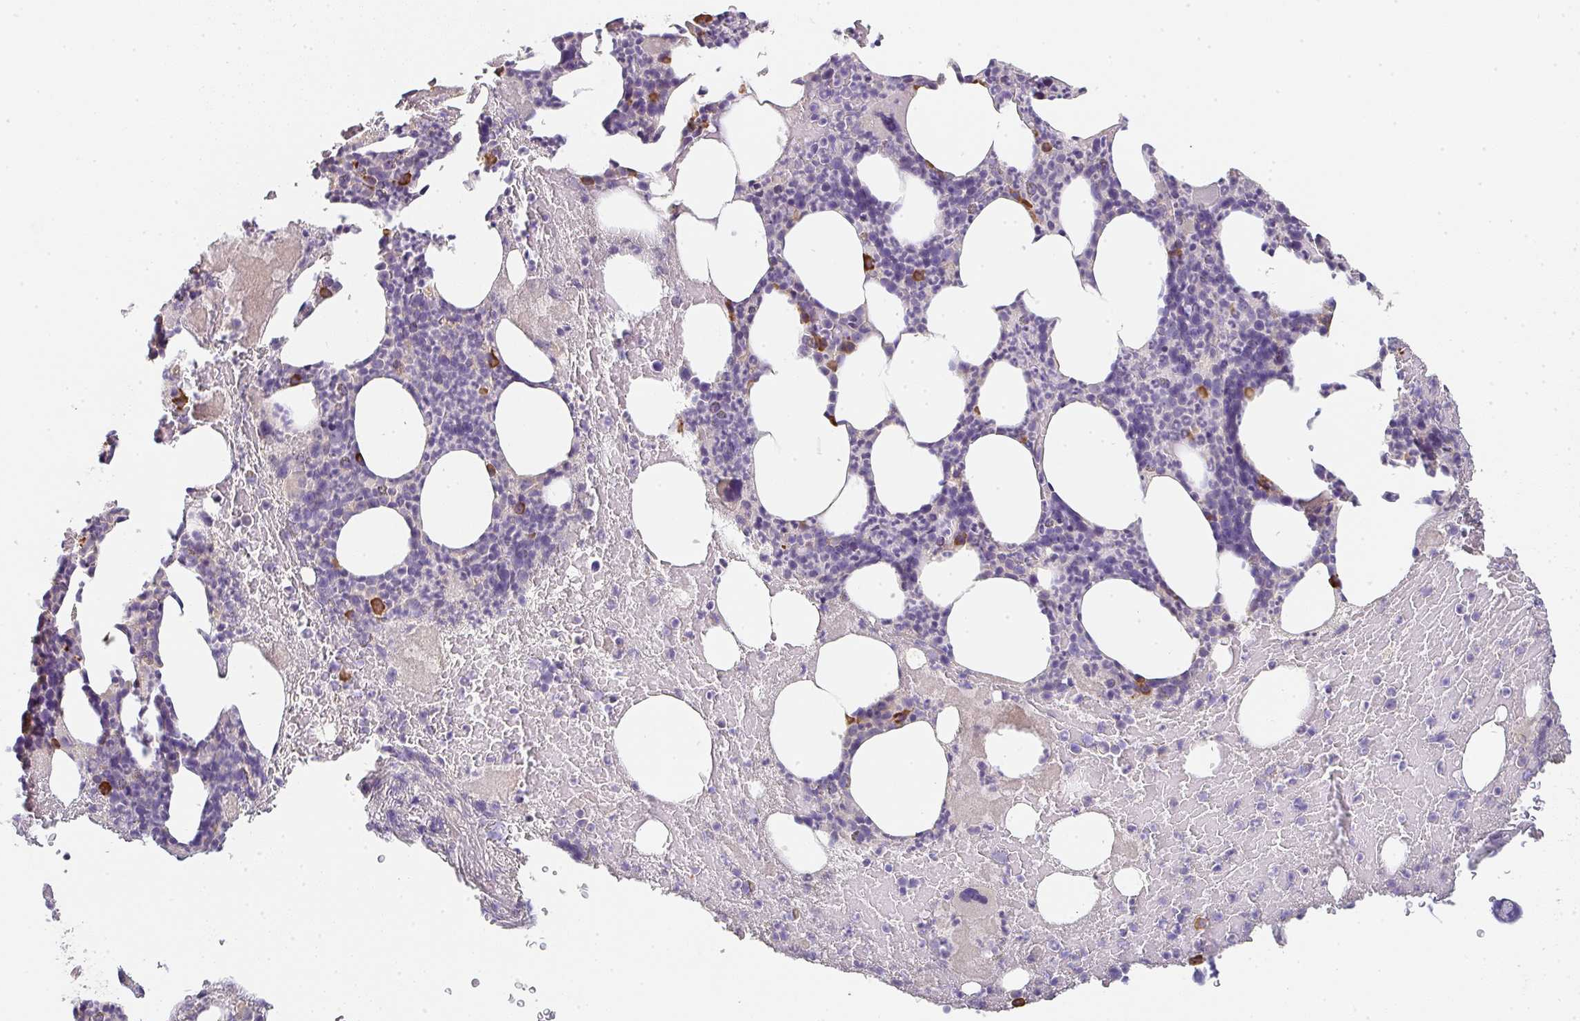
{"staining": {"intensity": "strong", "quantity": "<25%", "location": "cytoplasmic/membranous"}, "tissue": "bone marrow", "cell_type": "Hematopoietic cells", "image_type": "normal", "snomed": [{"axis": "morphology", "description": "Normal tissue, NOS"}, {"axis": "topography", "description": "Bone marrow"}], "caption": "DAB (3,3'-diaminobenzidine) immunohistochemical staining of unremarkable bone marrow reveals strong cytoplasmic/membranous protein staining in about <25% of hematopoietic cells. (Brightfield microscopy of DAB IHC at high magnification).", "gene": "ZNF215", "patient": {"sex": "female", "age": 59}}